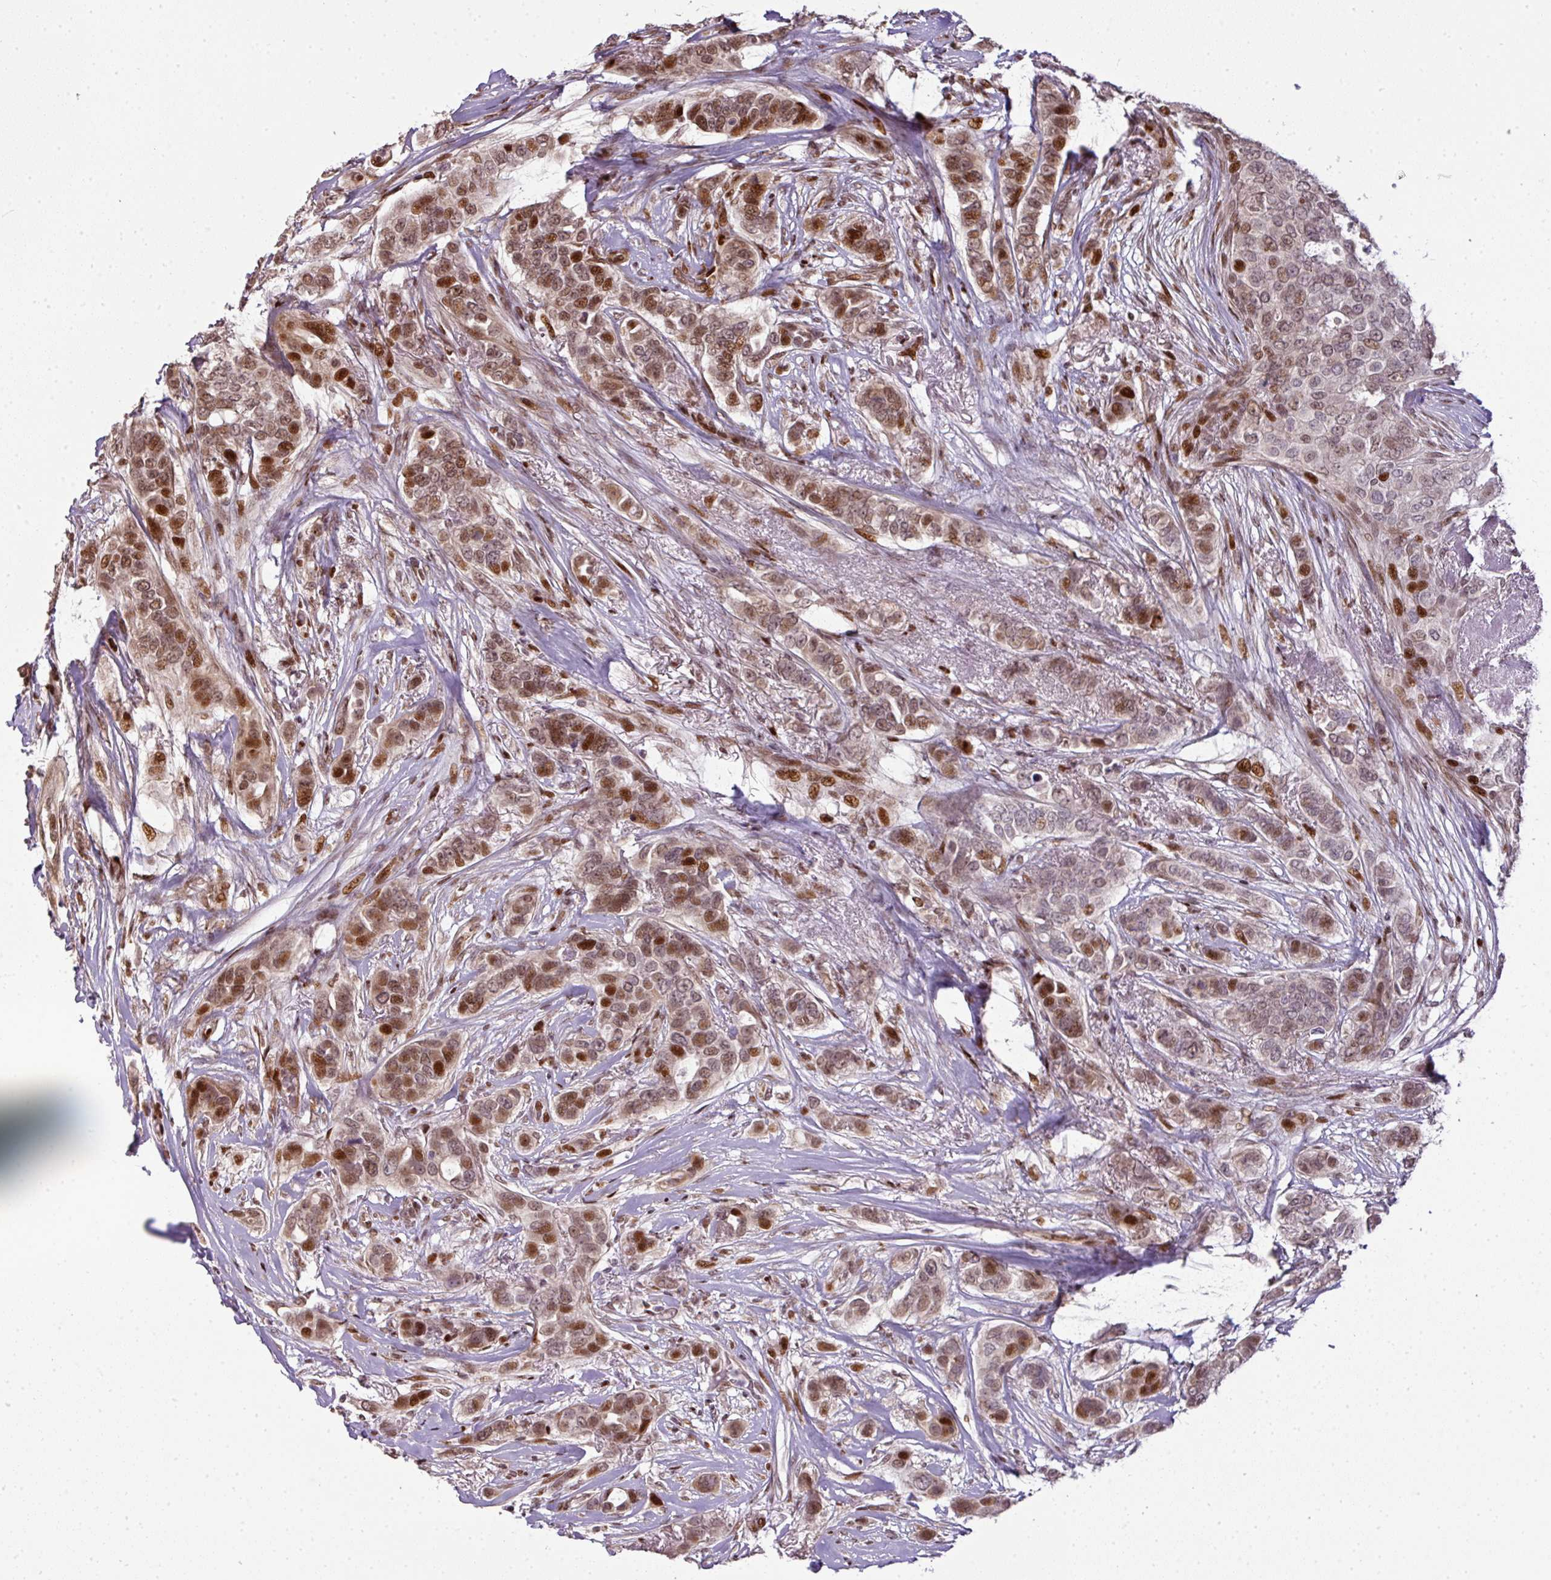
{"staining": {"intensity": "moderate", "quantity": ">75%", "location": "nuclear"}, "tissue": "breast cancer", "cell_type": "Tumor cells", "image_type": "cancer", "snomed": [{"axis": "morphology", "description": "Lobular carcinoma"}, {"axis": "topography", "description": "Breast"}], "caption": "A high-resolution histopathology image shows IHC staining of breast lobular carcinoma, which shows moderate nuclear staining in approximately >75% of tumor cells.", "gene": "MYSM1", "patient": {"sex": "female", "age": 51}}